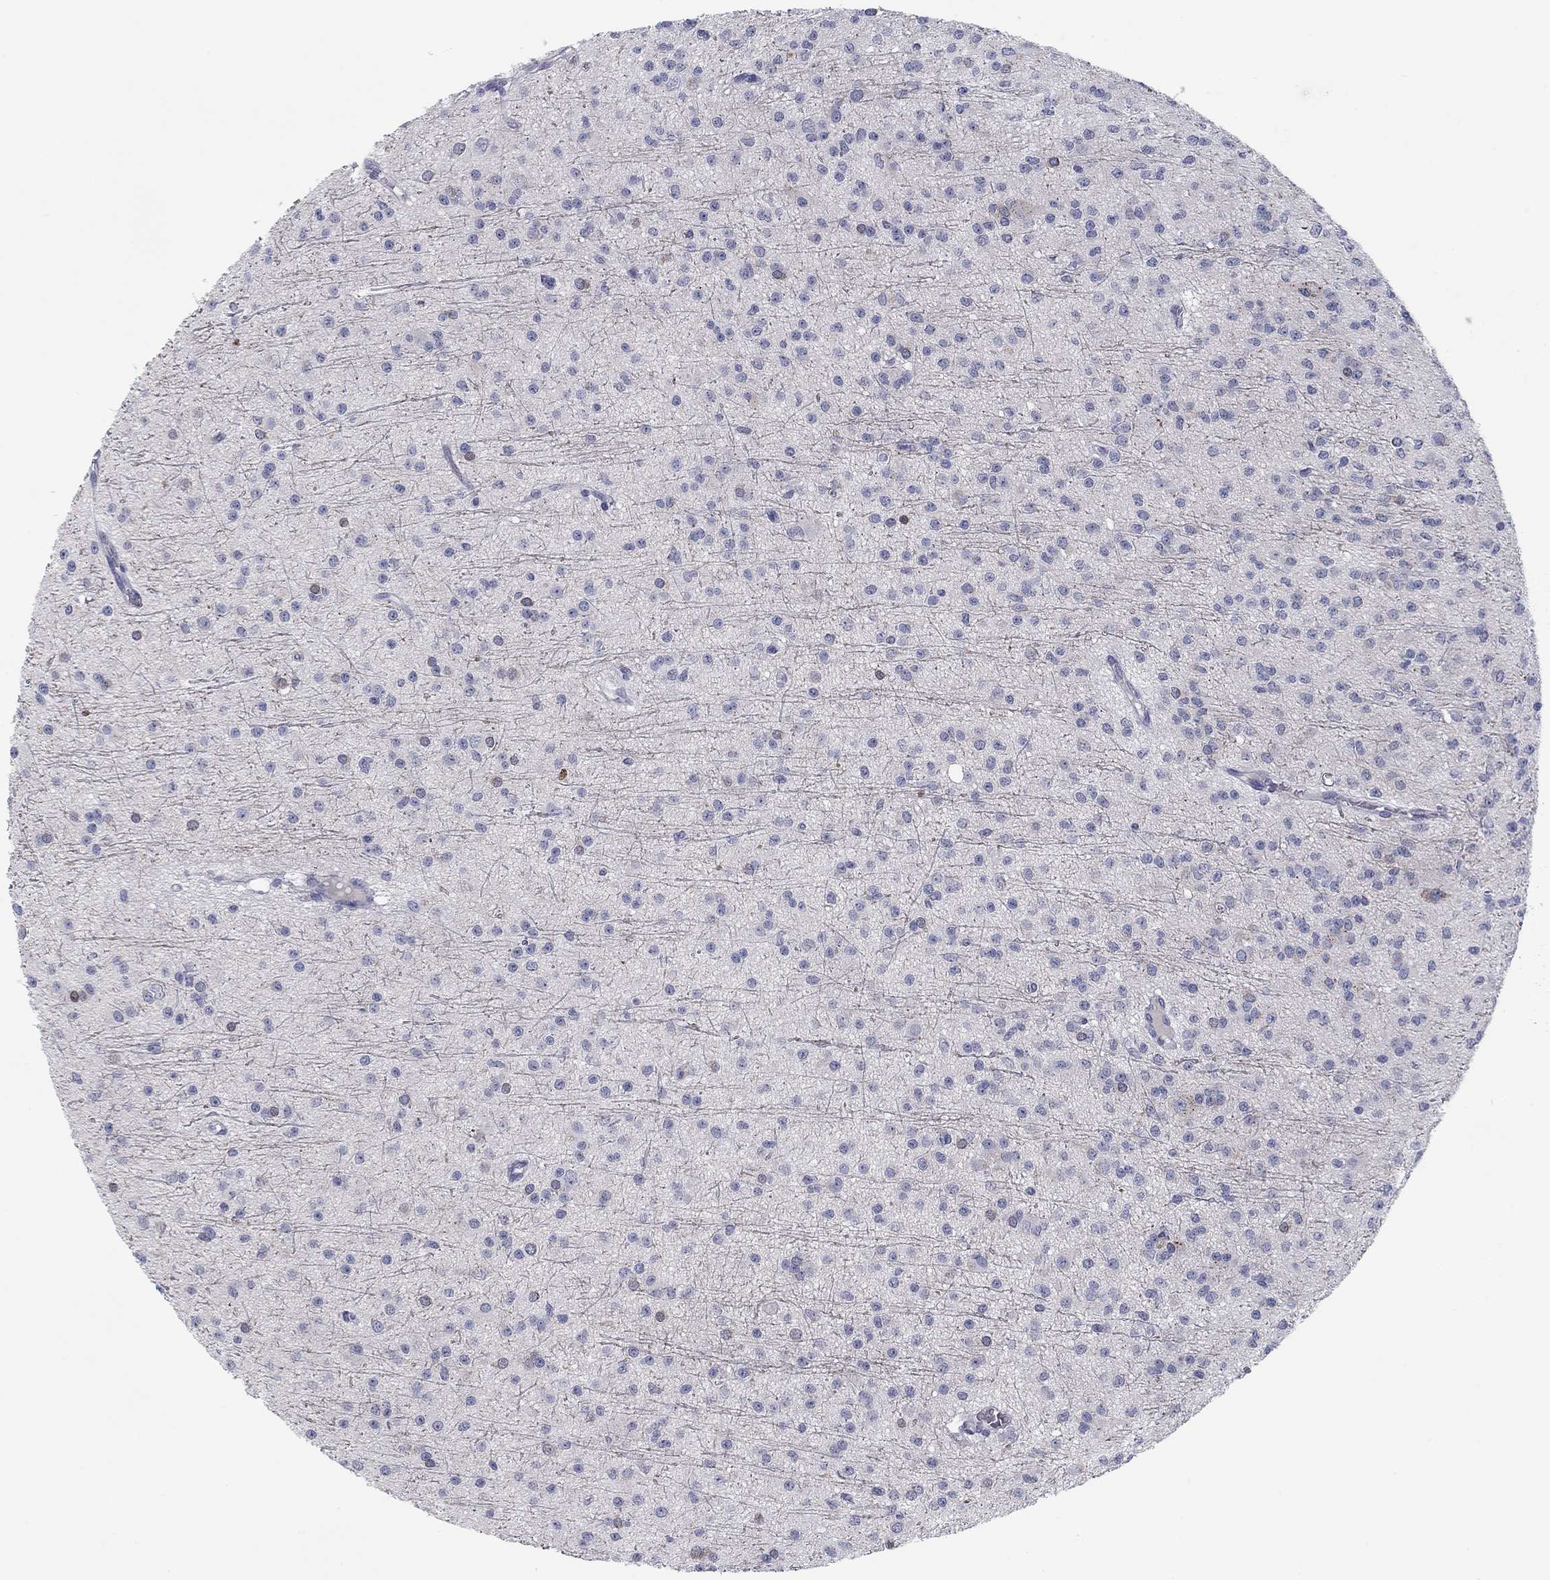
{"staining": {"intensity": "negative", "quantity": "none", "location": "none"}, "tissue": "glioma", "cell_type": "Tumor cells", "image_type": "cancer", "snomed": [{"axis": "morphology", "description": "Glioma, malignant, Low grade"}, {"axis": "topography", "description": "Brain"}], "caption": "Histopathology image shows no significant protein expression in tumor cells of glioma.", "gene": "CALB1", "patient": {"sex": "male", "age": 27}}